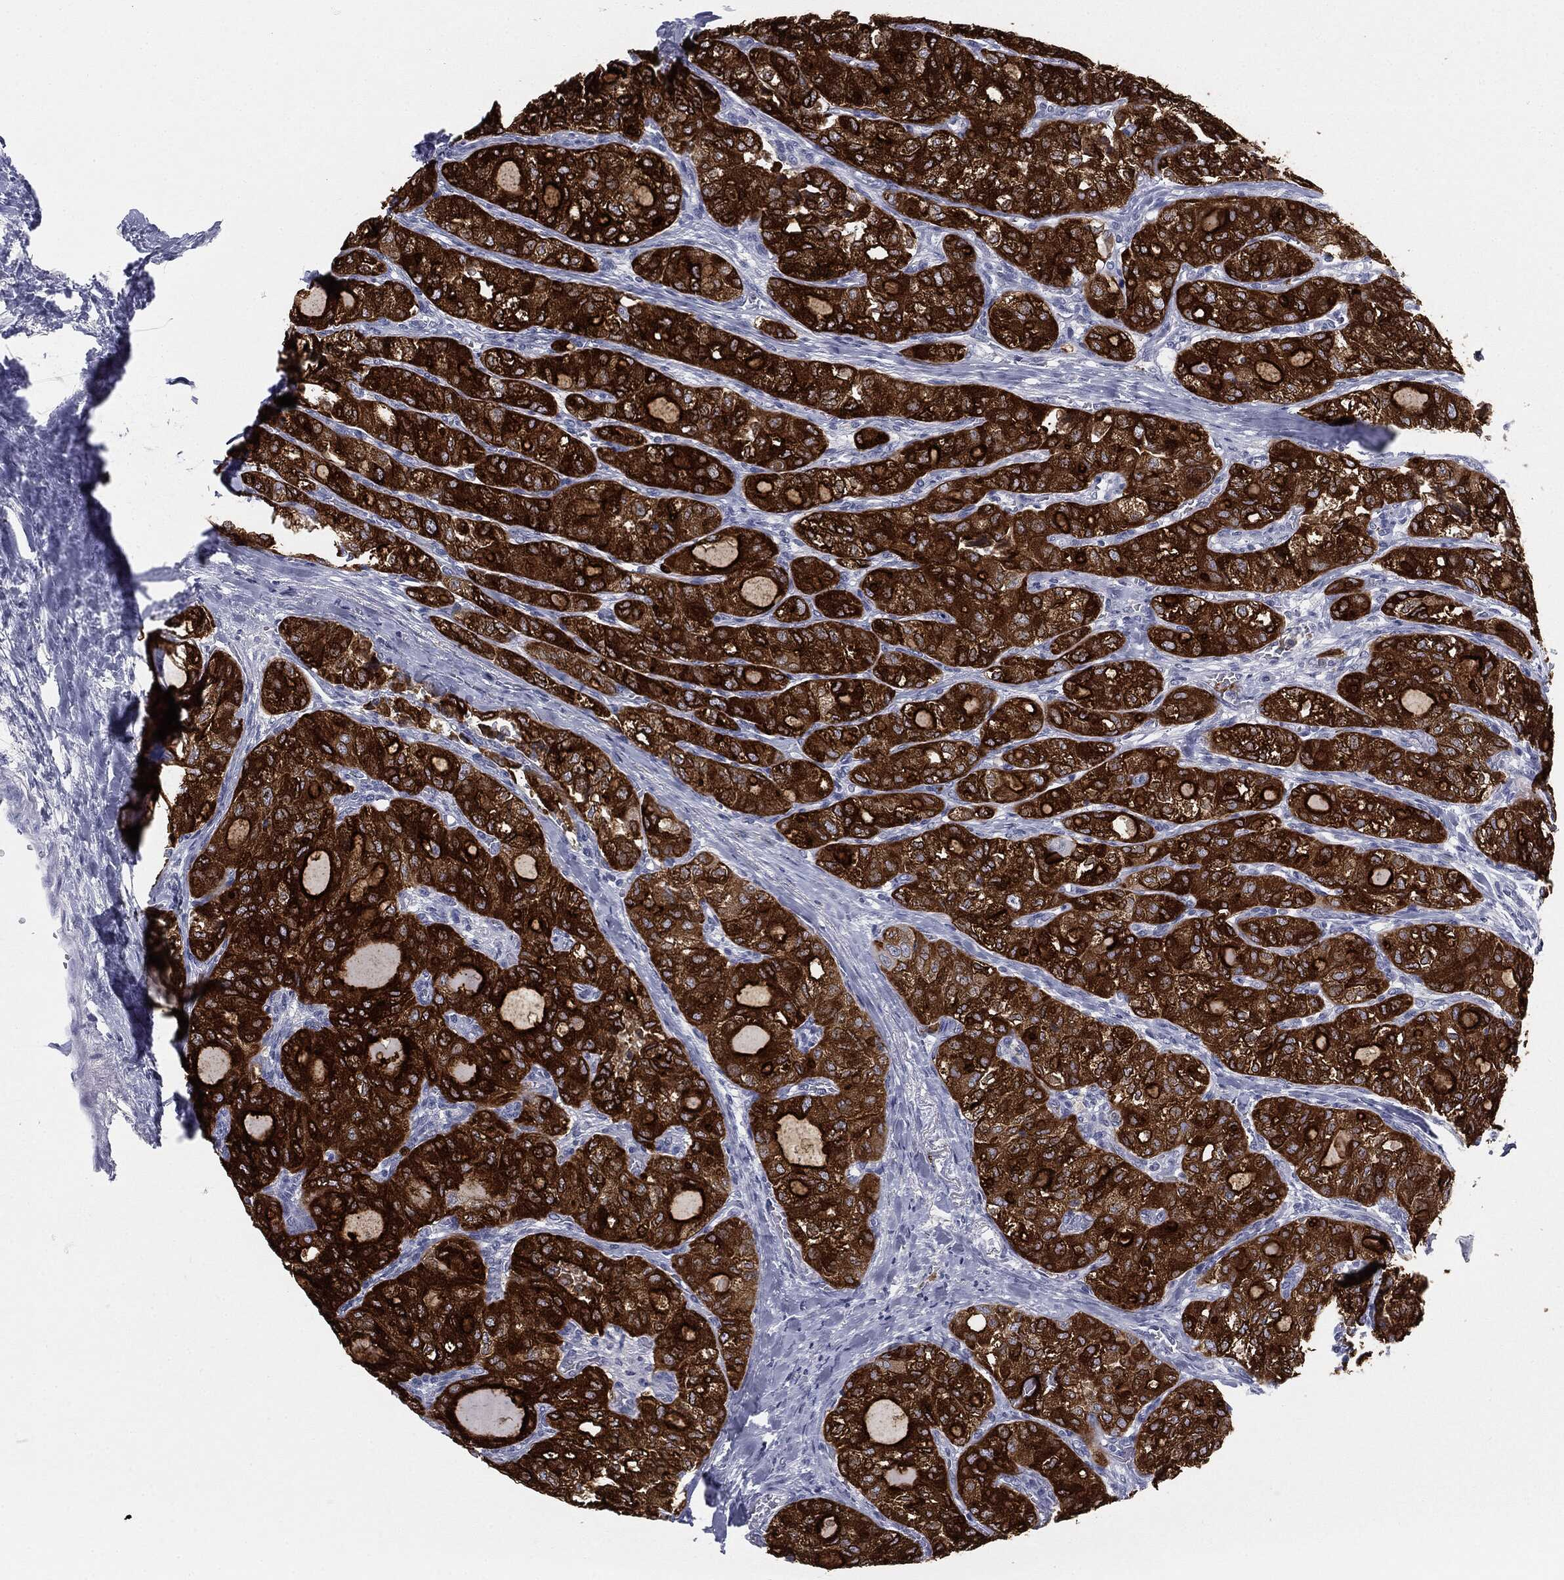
{"staining": {"intensity": "strong", "quantity": ">75%", "location": "cytoplasmic/membranous"}, "tissue": "thyroid cancer", "cell_type": "Tumor cells", "image_type": "cancer", "snomed": [{"axis": "morphology", "description": "Follicular adenoma carcinoma, NOS"}, {"axis": "topography", "description": "Thyroid gland"}], "caption": "Immunohistochemical staining of thyroid cancer exhibits strong cytoplasmic/membranous protein expression in approximately >75% of tumor cells. (Brightfield microscopy of DAB IHC at high magnification).", "gene": "TPO", "patient": {"sex": "male", "age": 75}}